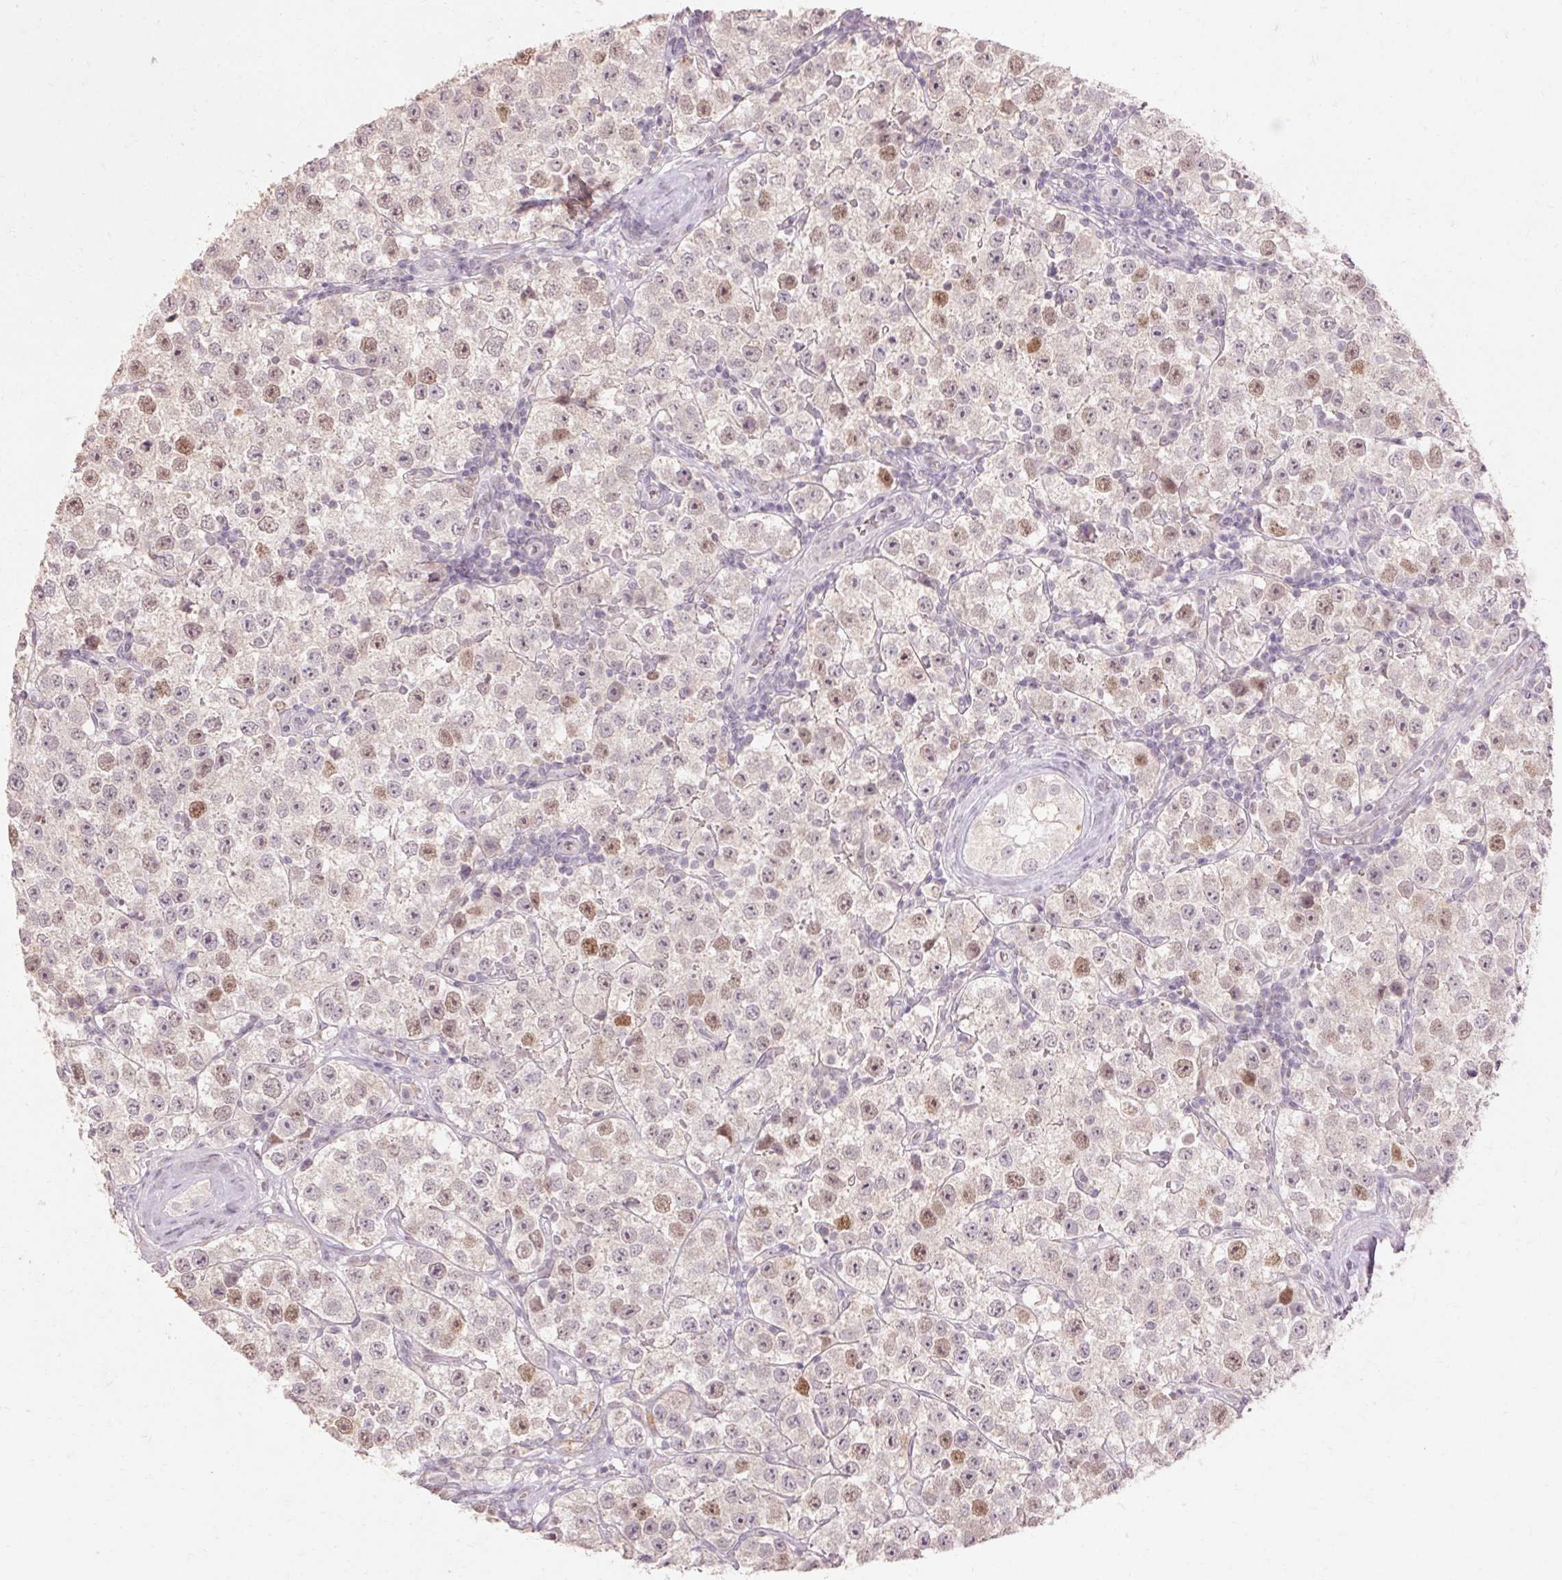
{"staining": {"intensity": "moderate", "quantity": "<25%", "location": "nuclear"}, "tissue": "testis cancer", "cell_type": "Tumor cells", "image_type": "cancer", "snomed": [{"axis": "morphology", "description": "Seminoma, NOS"}, {"axis": "topography", "description": "Testis"}], "caption": "Testis cancer tissue displays moderate nuclear staining in approximately <25% of tumor cells", "gene": "SKP2", "patient": {"sex": "male", "age": 34}}